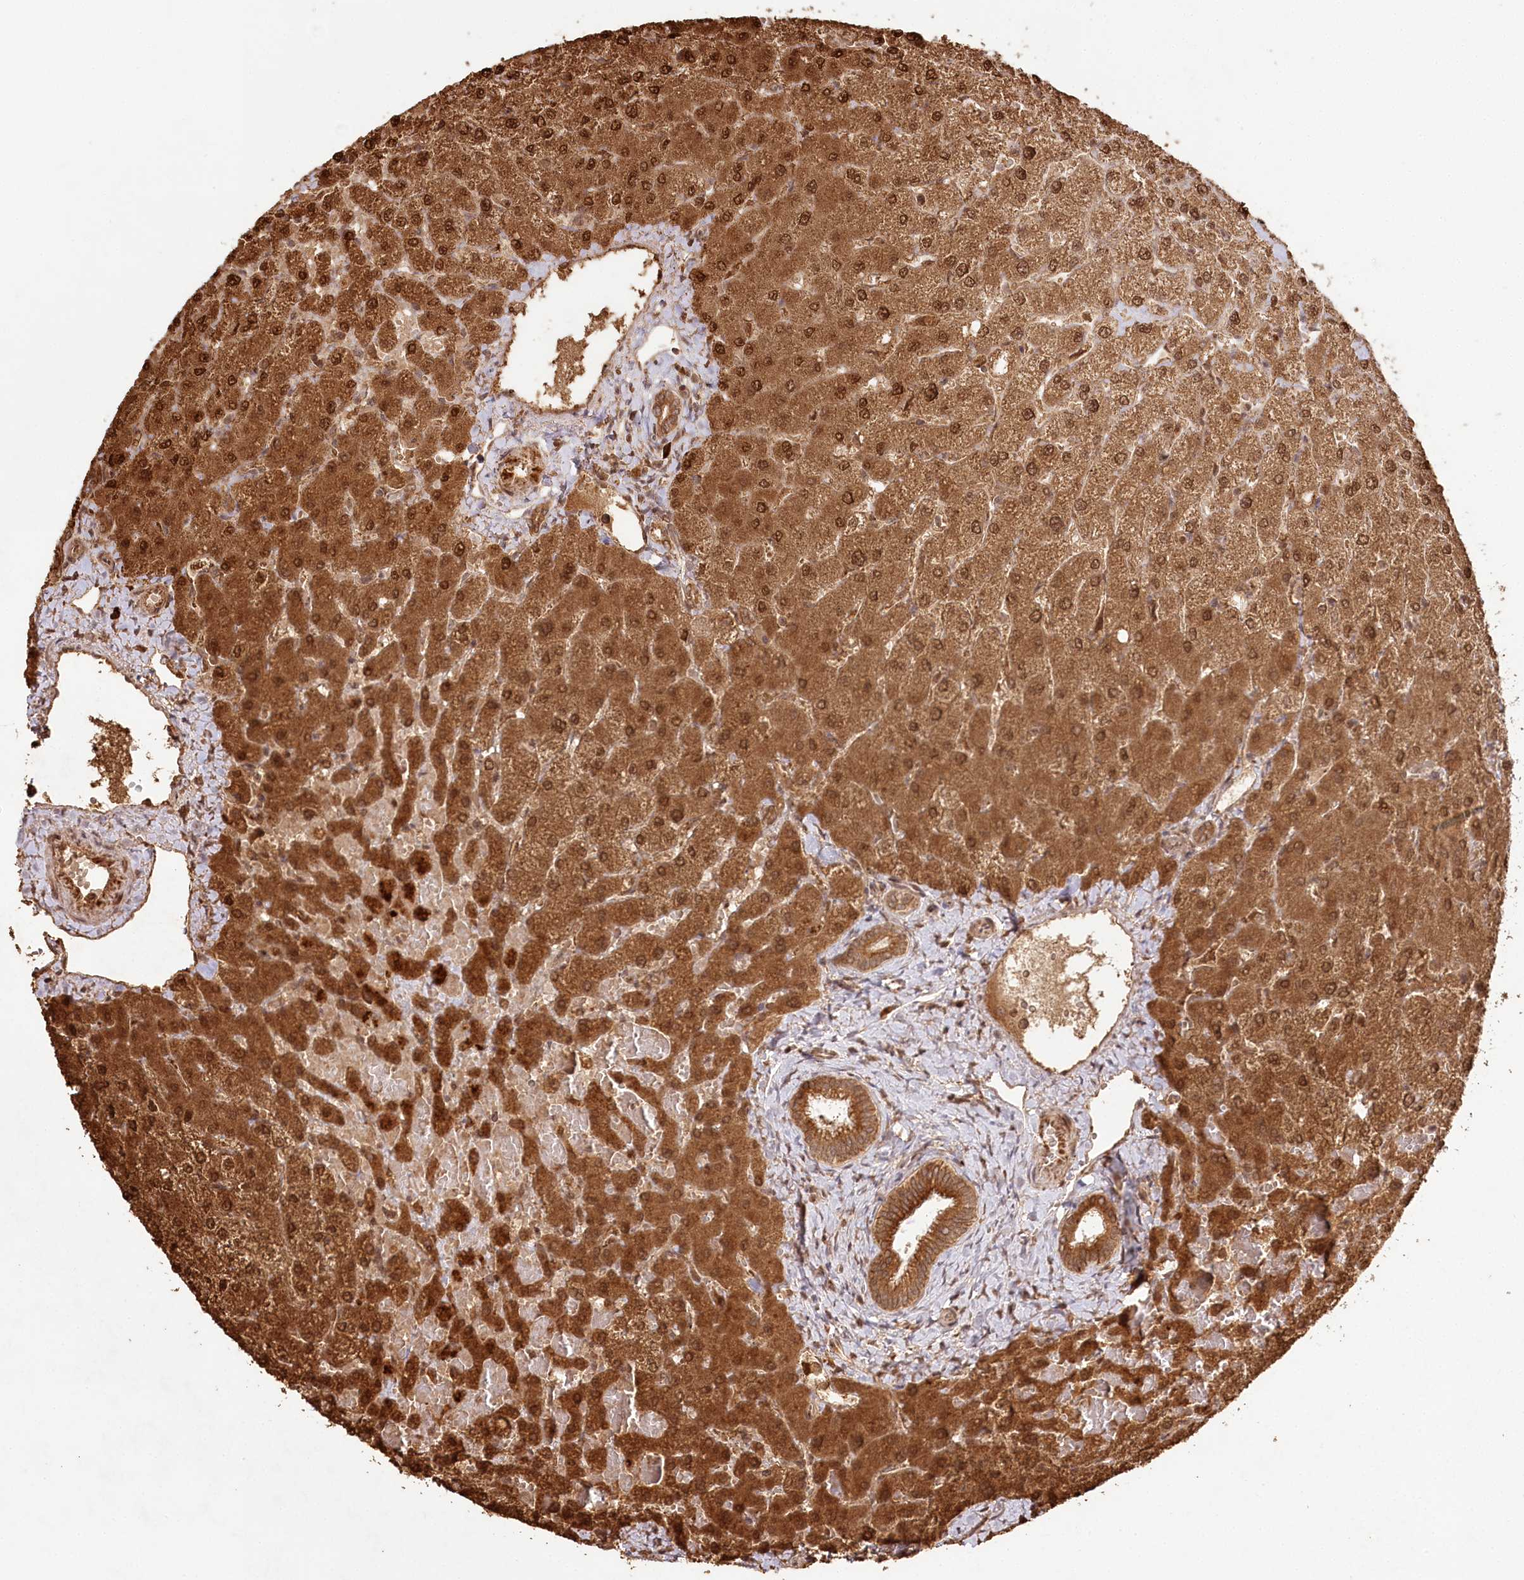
{"staining": {"intensity": "moderate", "quantity": ">75%", "location": "cytoplasmic/membranous,nuclear"}, "tissue": "liver", "cell_type": "Cholangiocytes", "image_type": "normal", "snomed": [{"axis": "morphology", "description": "Normal tissue, NOS"}, {"axis": "topography", "description": "Liver"}], "caption": "The immunohistochemical stain highlights moderate cytoplasmic/membranous,nuclear positivity in cholangiocytes of benign liver.", "gene": "ULK2", "patient": {"sex": "female", "age": 54}}